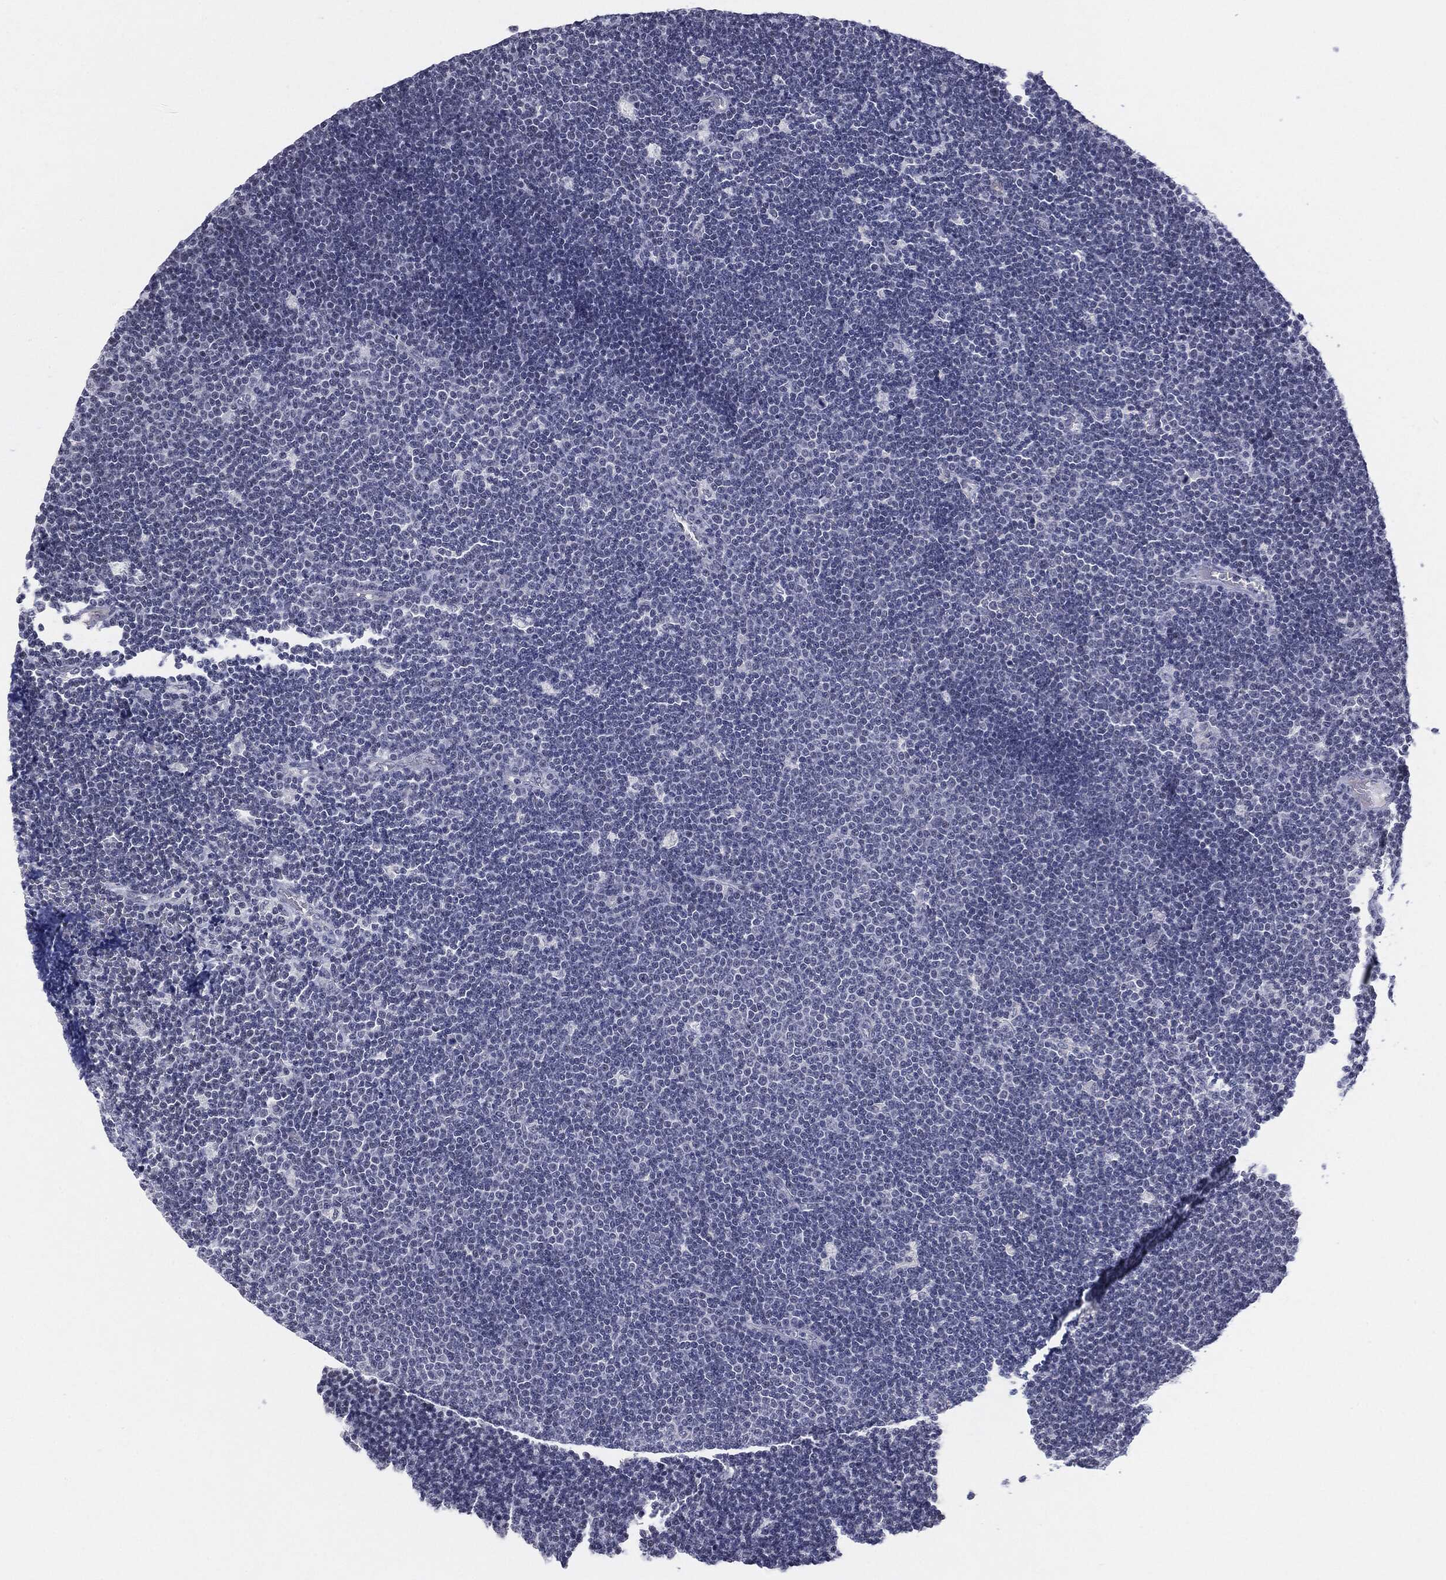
{"staining": {"intensity": "negative", "quantity": "none", "location": "none"}, "tissue": "lymphoma", "cell_type": "Tumor cells", "image_type": "cancer", "snomed": [{"axis": "morphology", "description": "Malignant lymphoma, non-Hodgkin's type, Low grade"}, {"axis": "topography", "description": "Brain"}], "caption": "Immunohistochemistry (IHC) photomicrograph of neoplastic tissue: lymphoma stained with DAB (3,3'-diaminobenzidine) reveals no significant protein positivity in tumor cells.", "gene": "SLC5A5", "patient": {"sex": "female", "age": 66}}